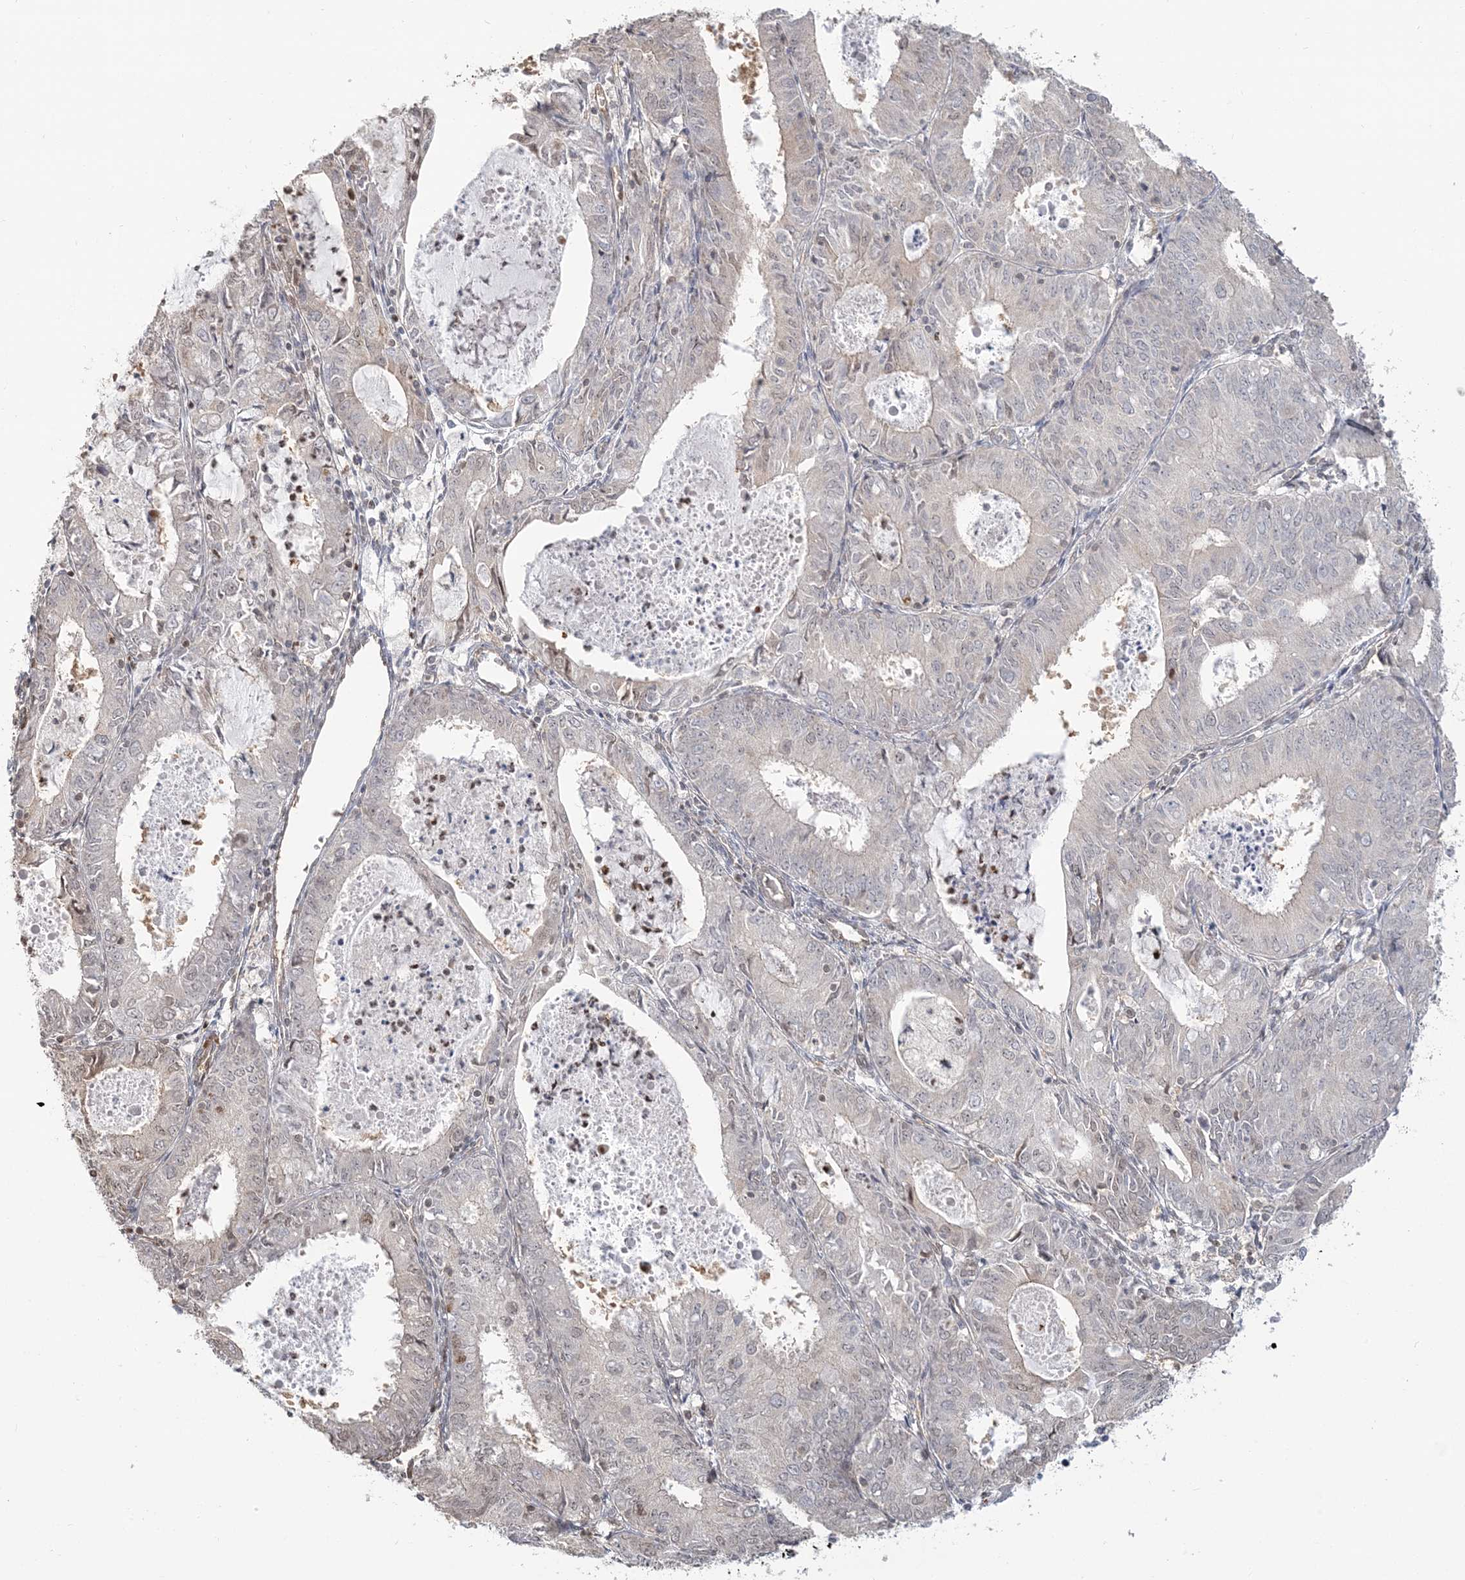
{"staining": {"intensity": "weak", "quantity": "<25%", "location": "nuclear"}, "tissue": "endometrial cancer", "cell_type": "Tumor cells", "image_type": "cancer", "snomed": [{"axis": "morphology", "description": "Adenocarcinoma, NOS"}, {"axis": "topography", "description": "Endometrium"}], "caption": "High power microscopy image of an immunohistochemistry photomicrograph of endometrial cancer (adenocarcinoma), revealing no significant staining in tumor cells.", "gene": "SUMO2", "patient": {"sex": "female", "age": 57}}